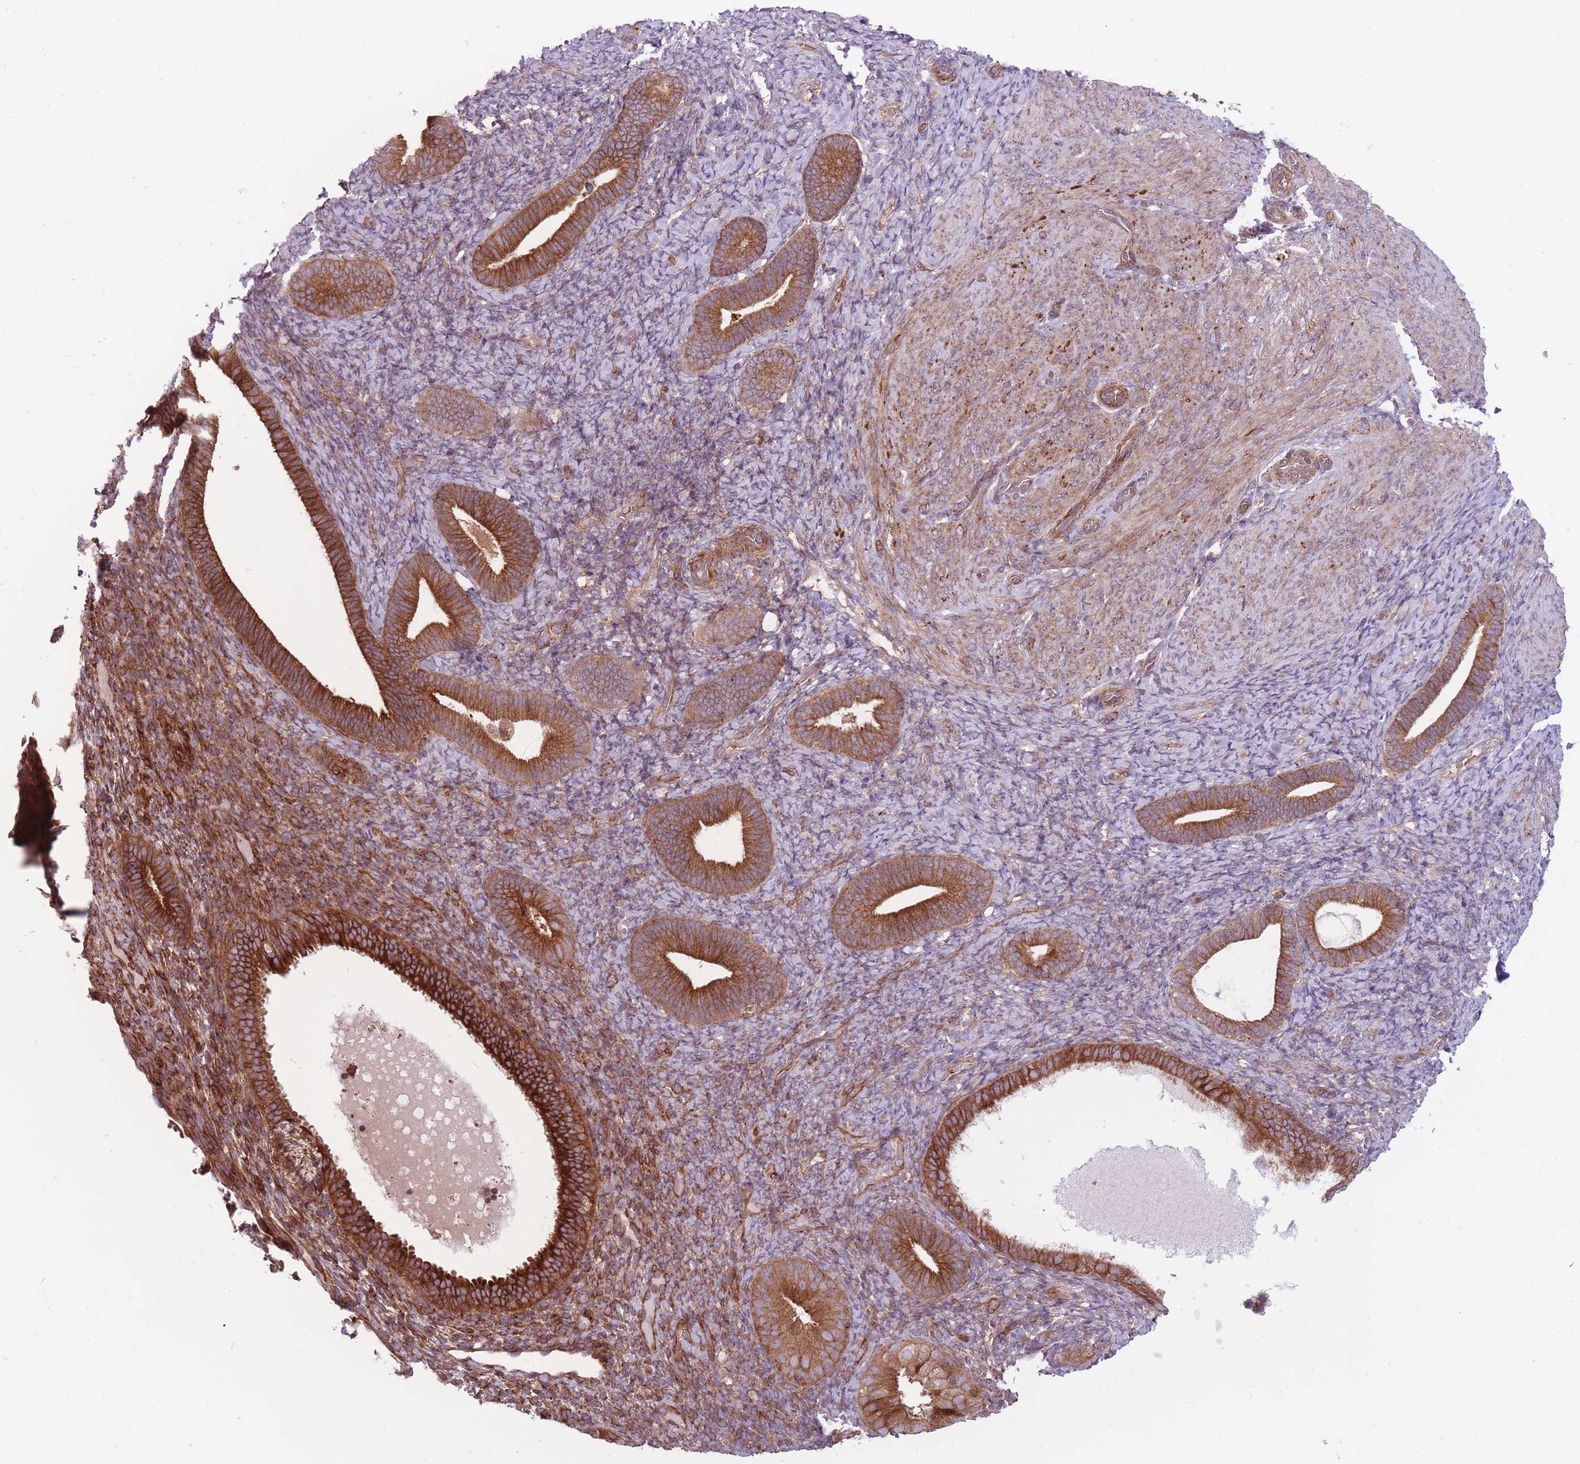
{"staining": {"intensity": "moderate", "quantity": "25%-75%", "location": "cytoplasmic/membranous"}, "tissue": "endometrium", "cell_type": "Cells in endometrial stroma", "image_type": "normal", "snomed": [{"axis": "morphology", "description": "Normal tissue, NOS"}, {"axis": "topography", "description": "Endometrium"}], "caption": "Cells in endometrial stroma show medium levels of moderate cytoplasmic/membranous staining in about 25%-75% of cells in benign endometrium.", "gene": "ANKRD10", "patient": {"sex": "female", "age": 65}}